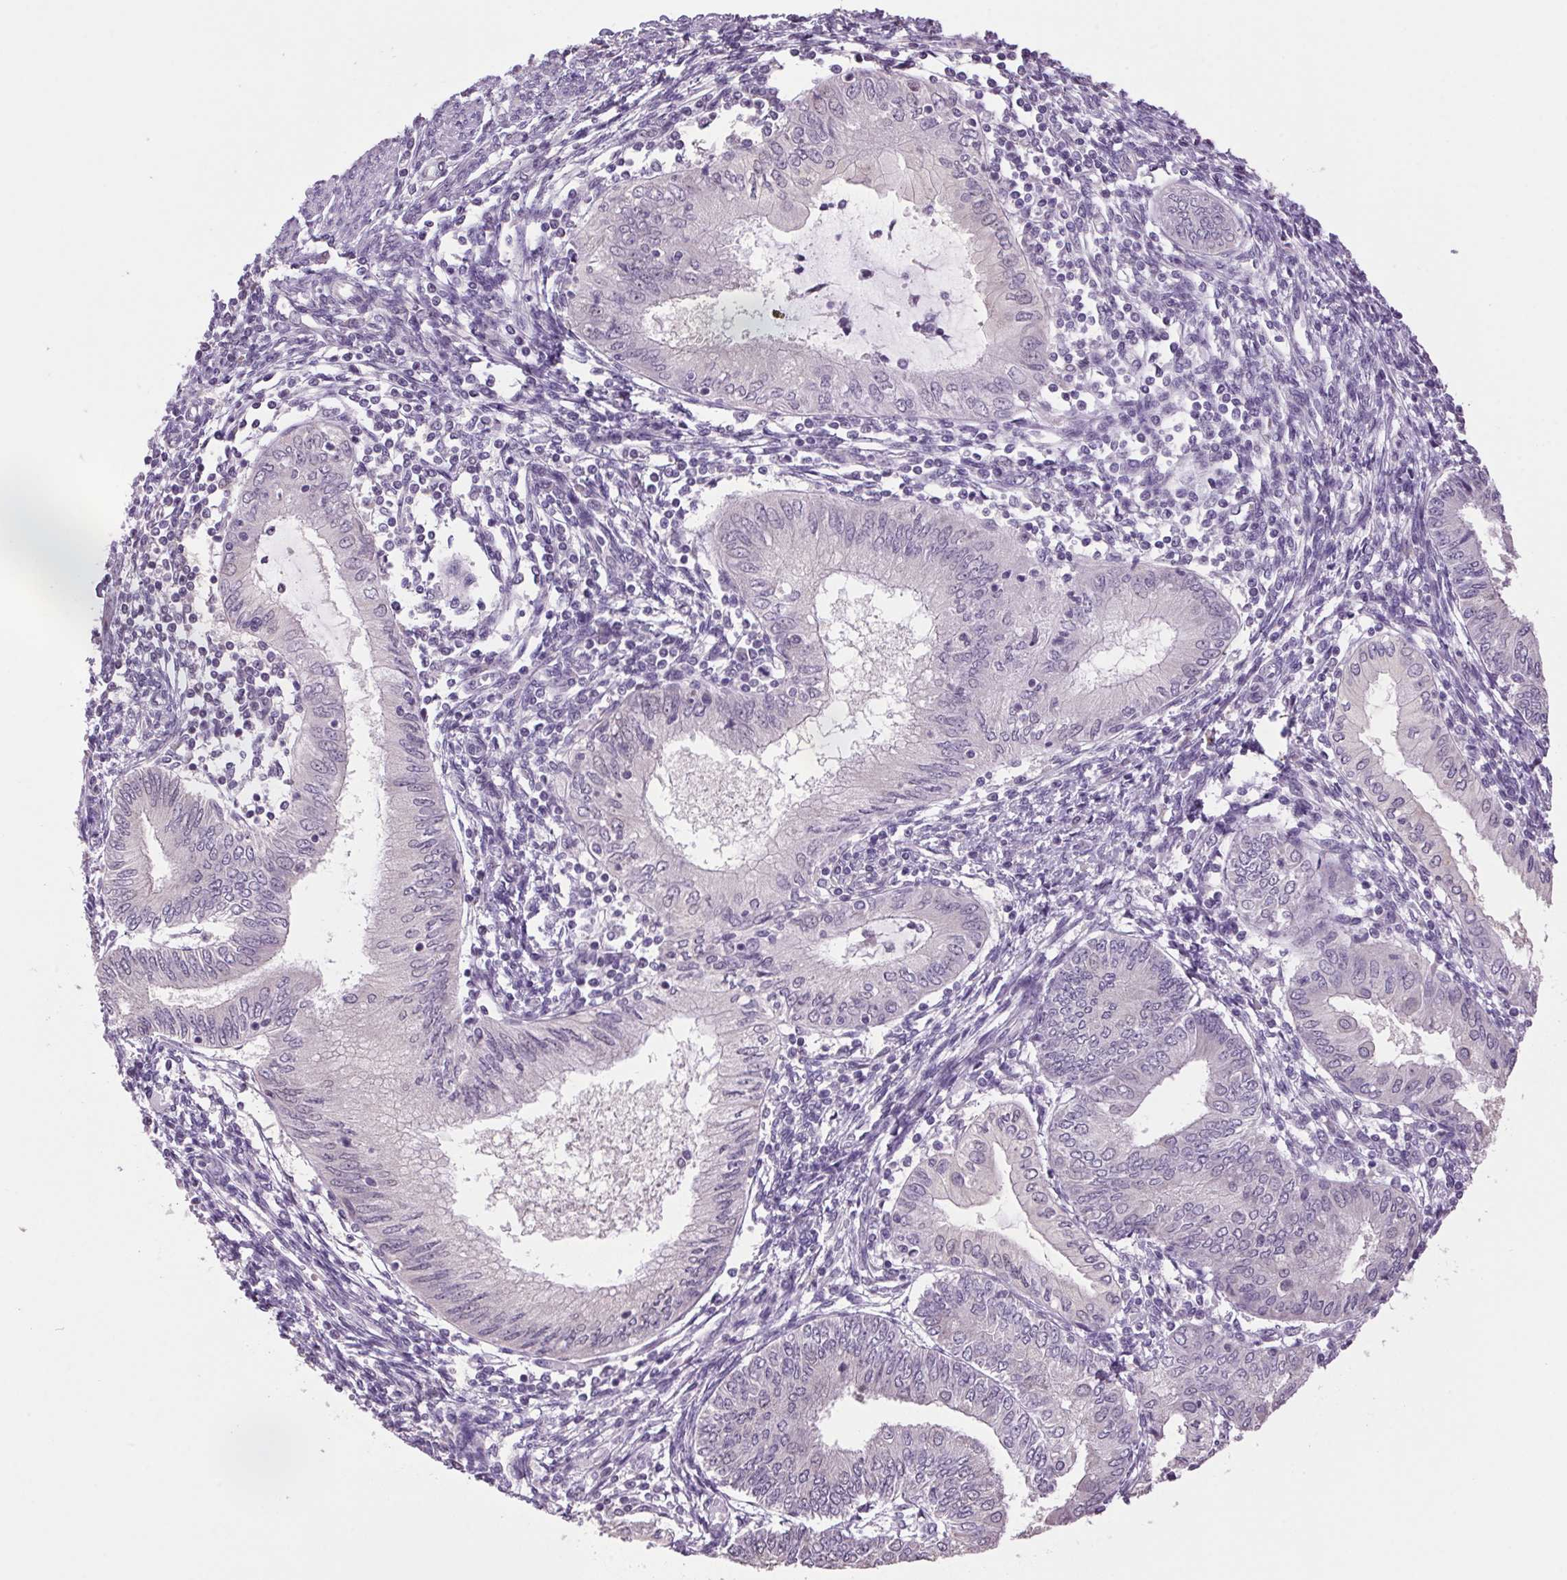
{"staining": {"intensity": "negative", "quantity": "none", "location": "none"}, "tissue": "endometrial cancer", "cell_type": "Tumor cells", "image_type": "cancer", "snomed": [{"axis": "morphology", "description": "Adenocarcinoma, NOS"}, {"axis": "topography", "description": "Endometrium"}], "caption": "DAB immunohistochemical staining of endometrial cancer (adenocarcinoma) reveals no significant staining in tumor cells.", "gene": "VWA3B", "patient": {"sex": "female", "age": 68}}